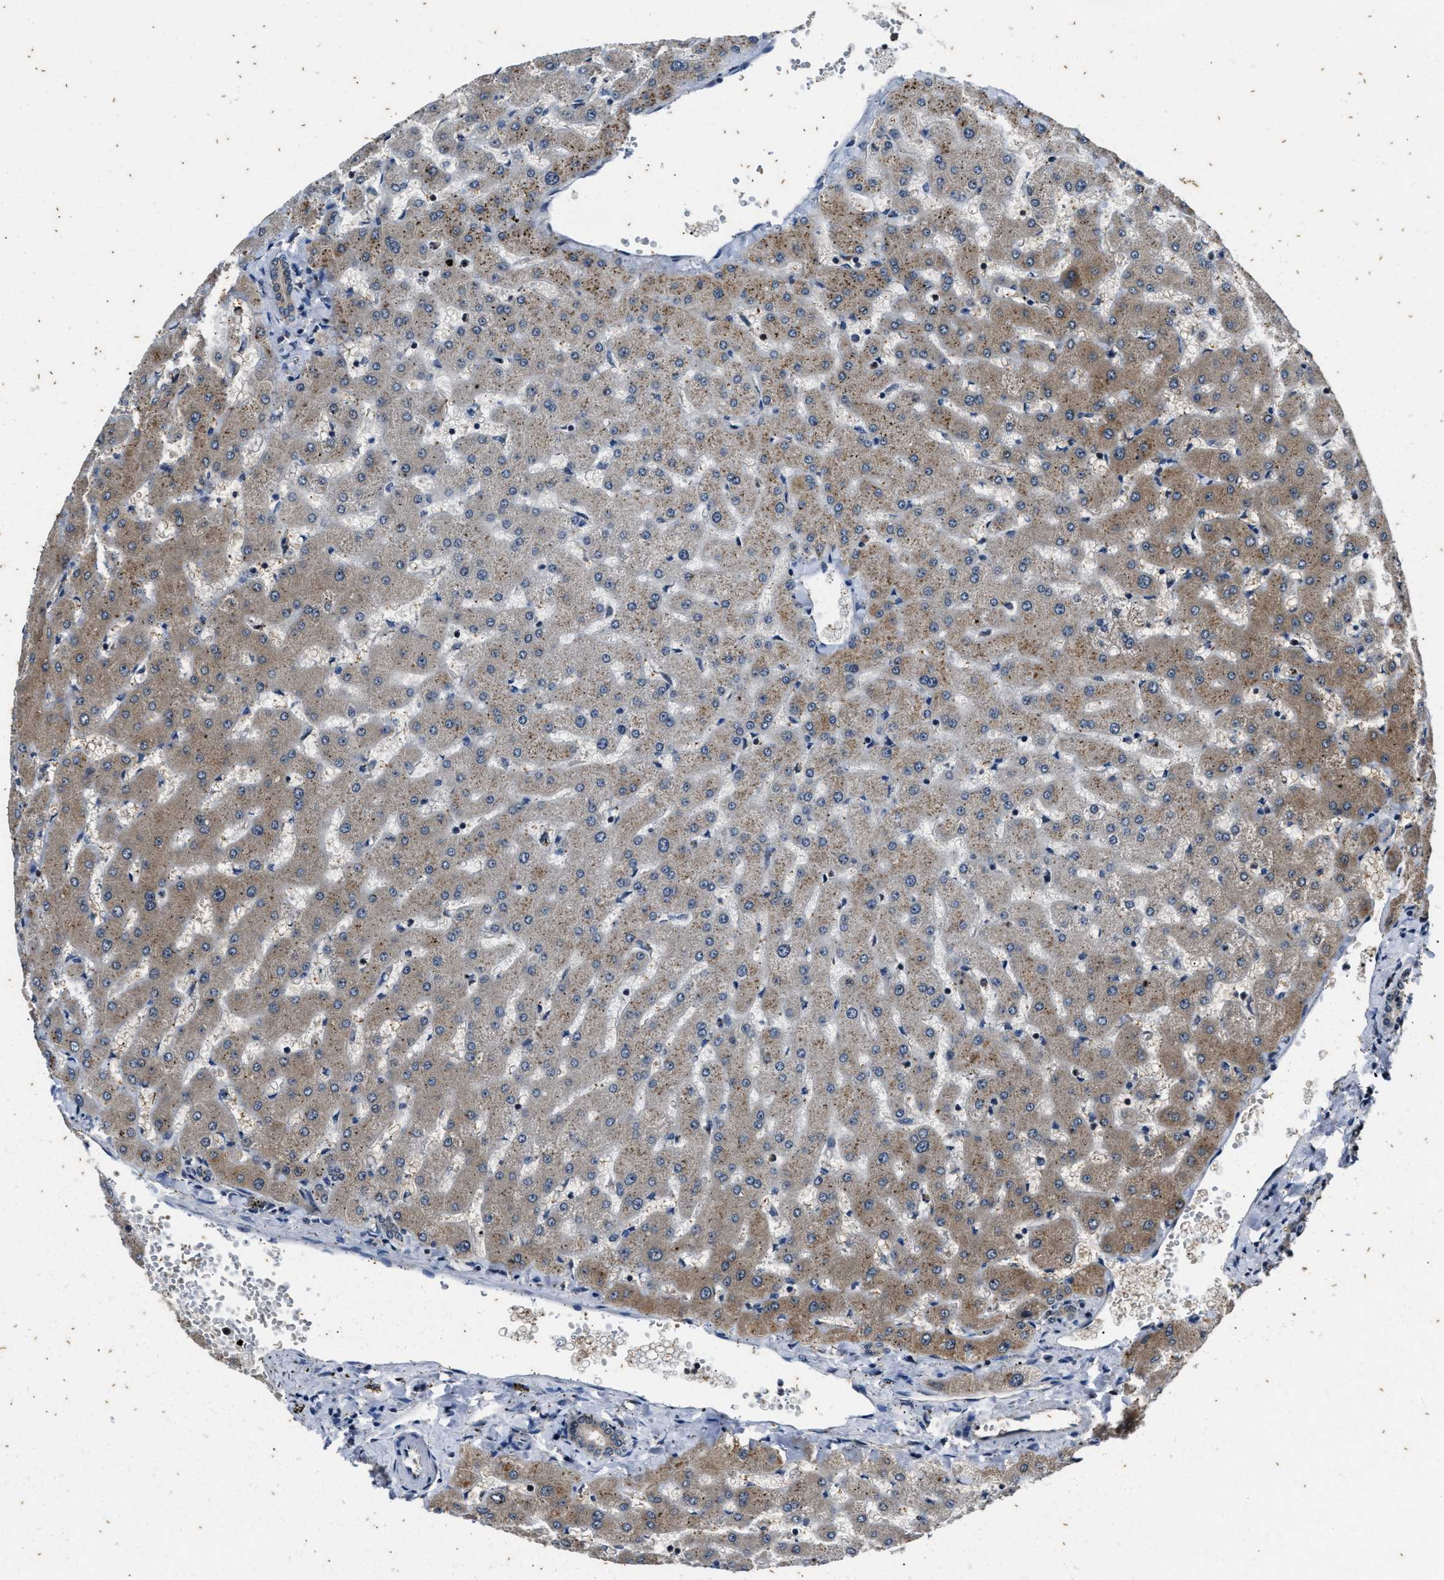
{"staining": {"intensity": "weak", "quantity": "<25%", "location": "cytoplasmic/membranous"}, "tissue": "liver", "cell_type": "Cholangiocytes", "image_type": "normal", "snomed": [{"axis": "morphology", "description": "Normal tissue, NOS"}, {"axis": "topography", "description": "Liver"}], "caption": "Protein analysis of benign liver reveals no significant positivity in cholangiocytes. Nuclei are stained in blue.", "gene": "PTPN7", "patient": {"sex": "female", "age": 63}}